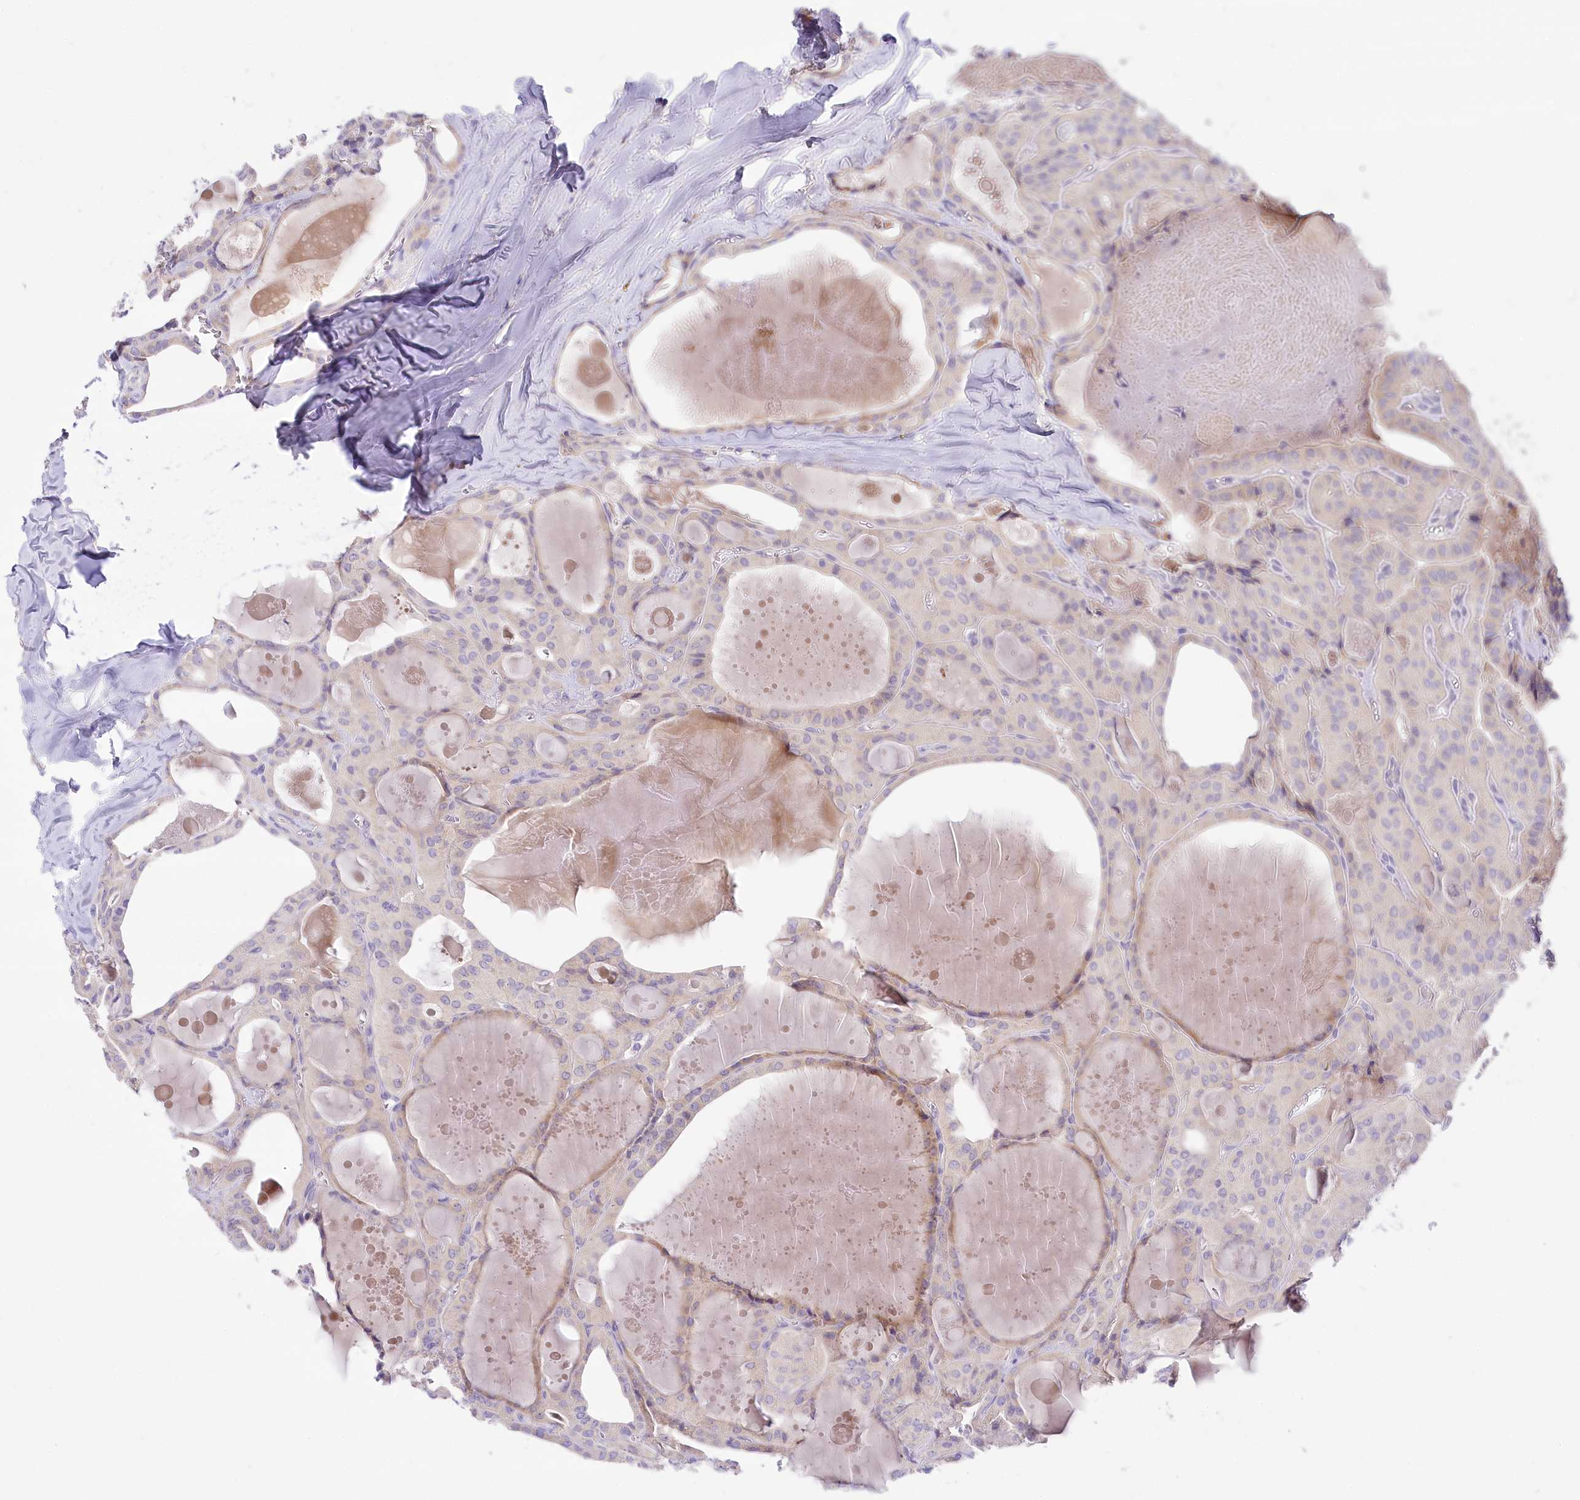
{"staining": {"intensity": "negative", "quantity": "none", "location": "none"}, "tissue": "thyroid cancer", "cell_type": "Tumor cells", "image_type": "cancer", "snomed": [{"axis": "morphology", "description": "Papillary adenocarcinoma, NOS"}, {"axis": "topography", "description": "Thyroid gland"}], "caption": "Human thyroid papillary adenocarcinoma stained for a protein using immunohistochemistry reveals no positivity in tumor cells.", "gene": "PBLD", "patient": {"sex": "male", "age": 52}}